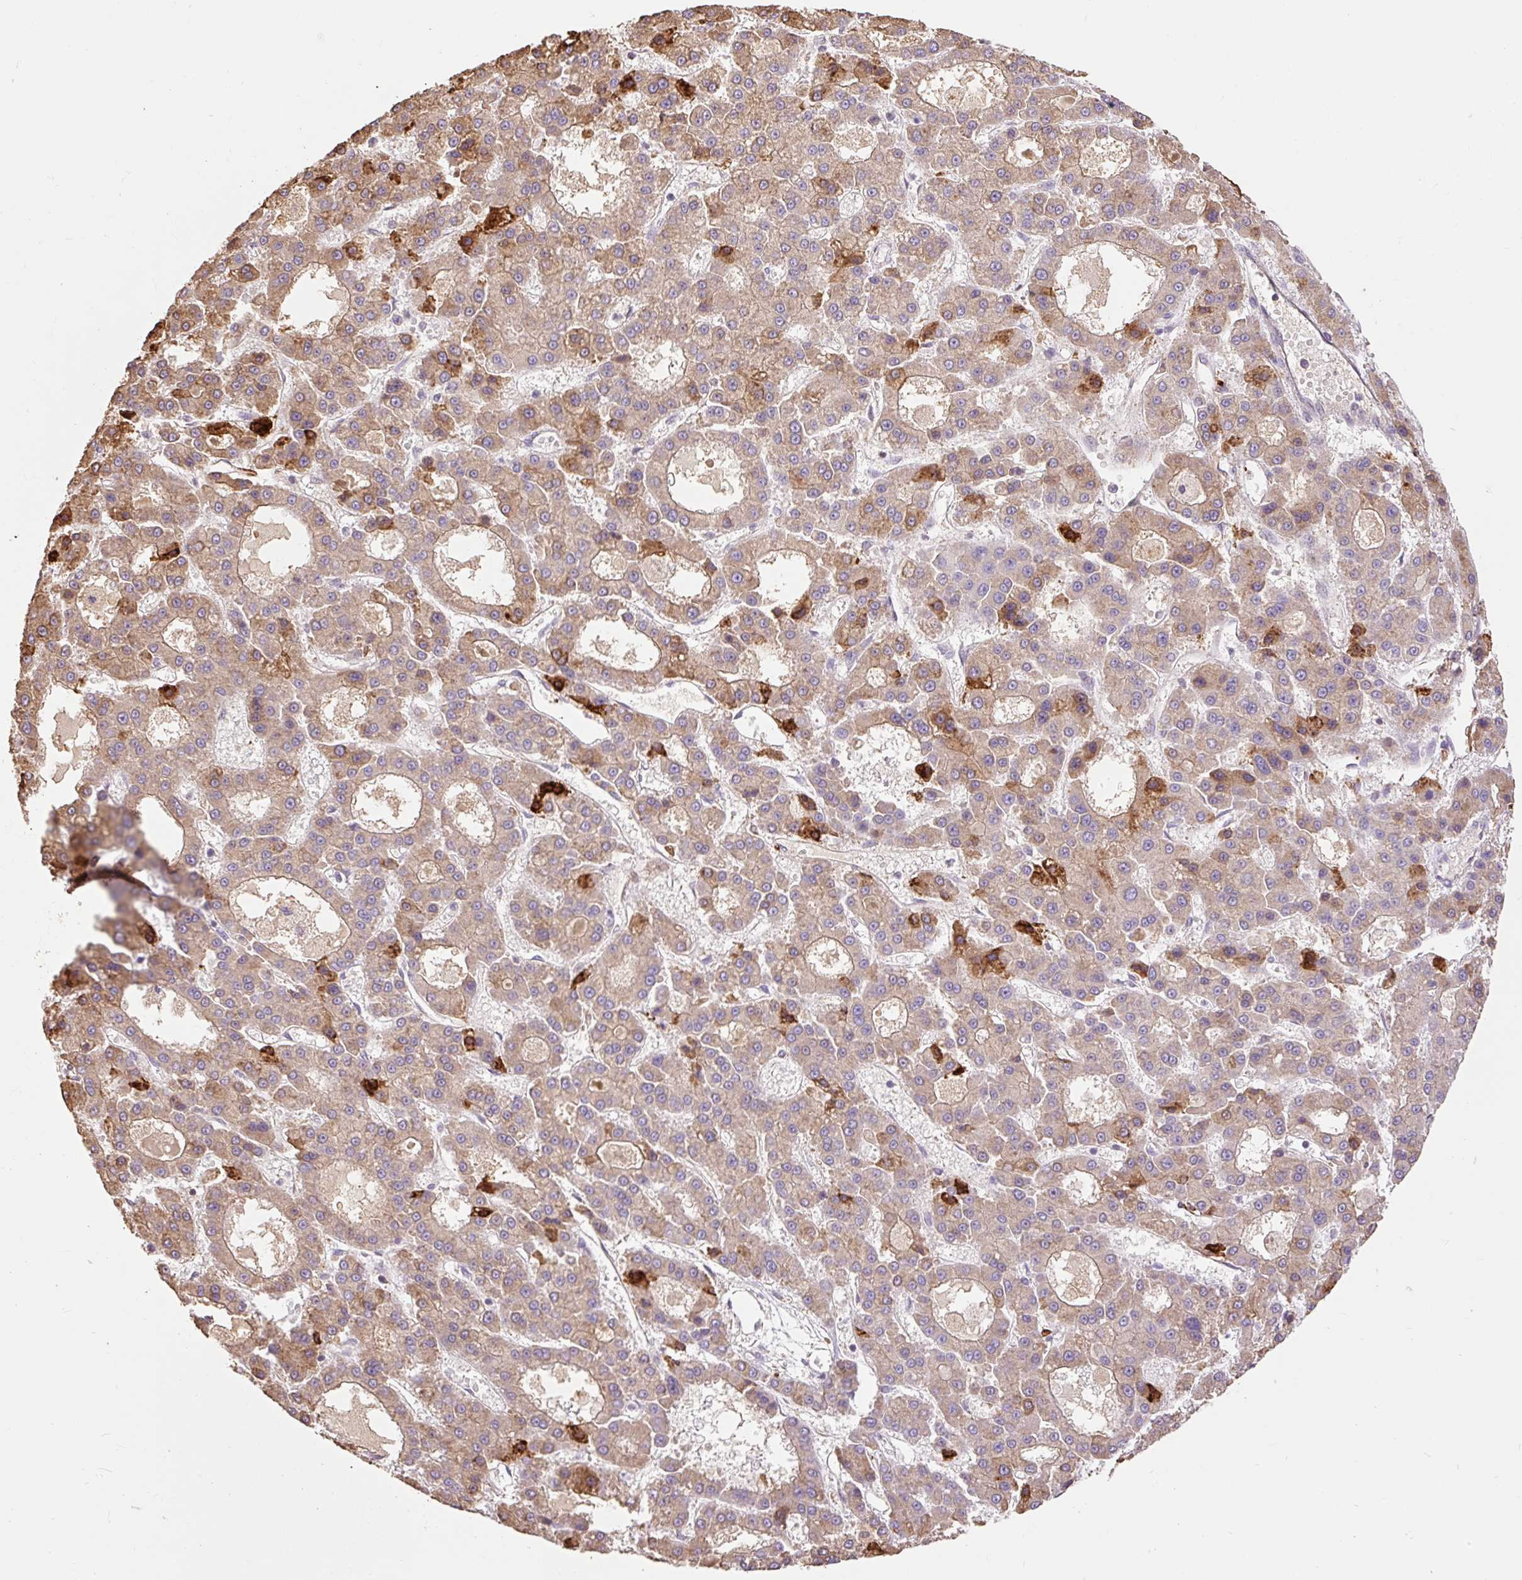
{"staining": {"intensity": "strong", "quantity": "<25%", "location": "cytoplasmic/membranous"}, "tissue": "liver cancer", "cell_type": "Tumor cells", "image_type": "cancer", "snomed": [{"axis": "morphology", "description": "Carcinoma, Hepatocellular, NOS"}, {"axis": "topography", "description": "Liver"}], "caption": "Liver cancer (hepatocellular carcinoma) stained with DAB (3,3'-diaminobenzidine) IHC displays medium levels of strong cytoplasmic/membranous expression in approximately <25% of tumor cells.", "gene": "DESI1", "patient": {"sex": "male", "age": 70}}